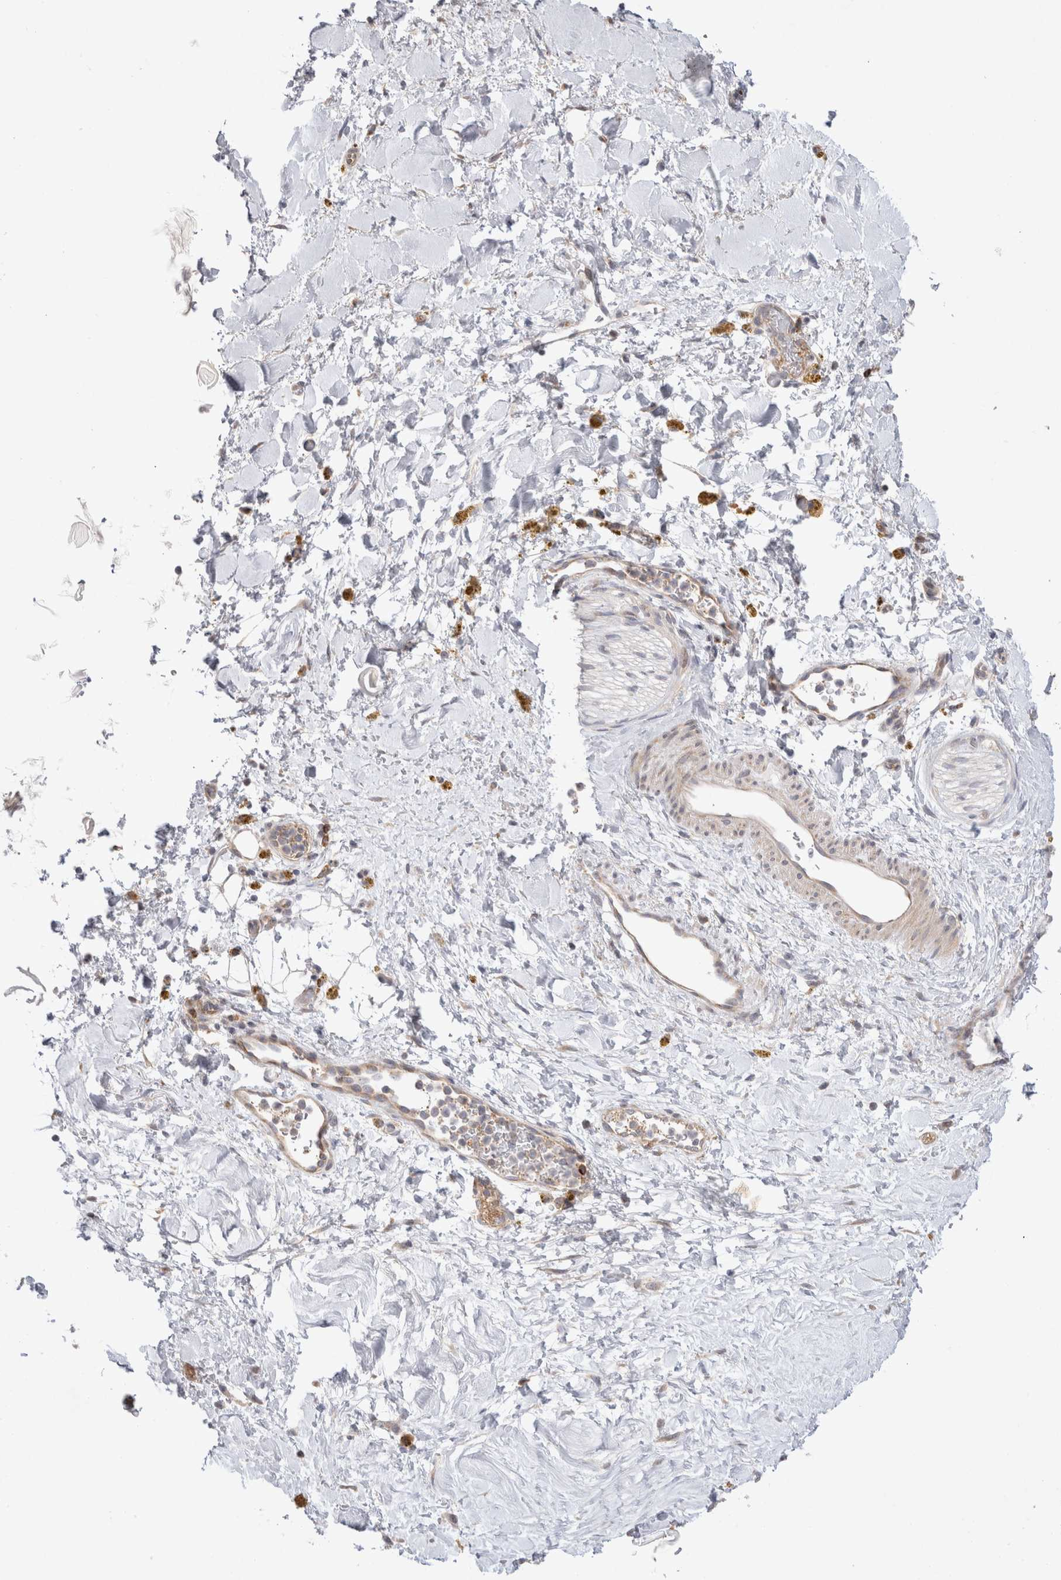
{"staining": {"intensity": "negative", "quantity": "none", "location": "none"}, "tissue": "adipose tissue", "cell_type": "Adipocytes", "image_type": "normal", "snomed": [{"axis": "morphology", "description": "Normal tissue, NOS"}, {"axis": "topography", "description": "Kidney"}, {"axis": "topography", "description": "Peripheral nerve tissue"}], "caption": "A high-resolution histopathology image shows immunohistochemistry staining of unremarkable adipose tissue, which displays no significant staining in adipocytes. Nuclei are stained in blue.", "gene": "NPC1", "patient": {"sex": "male", "age": 7}}